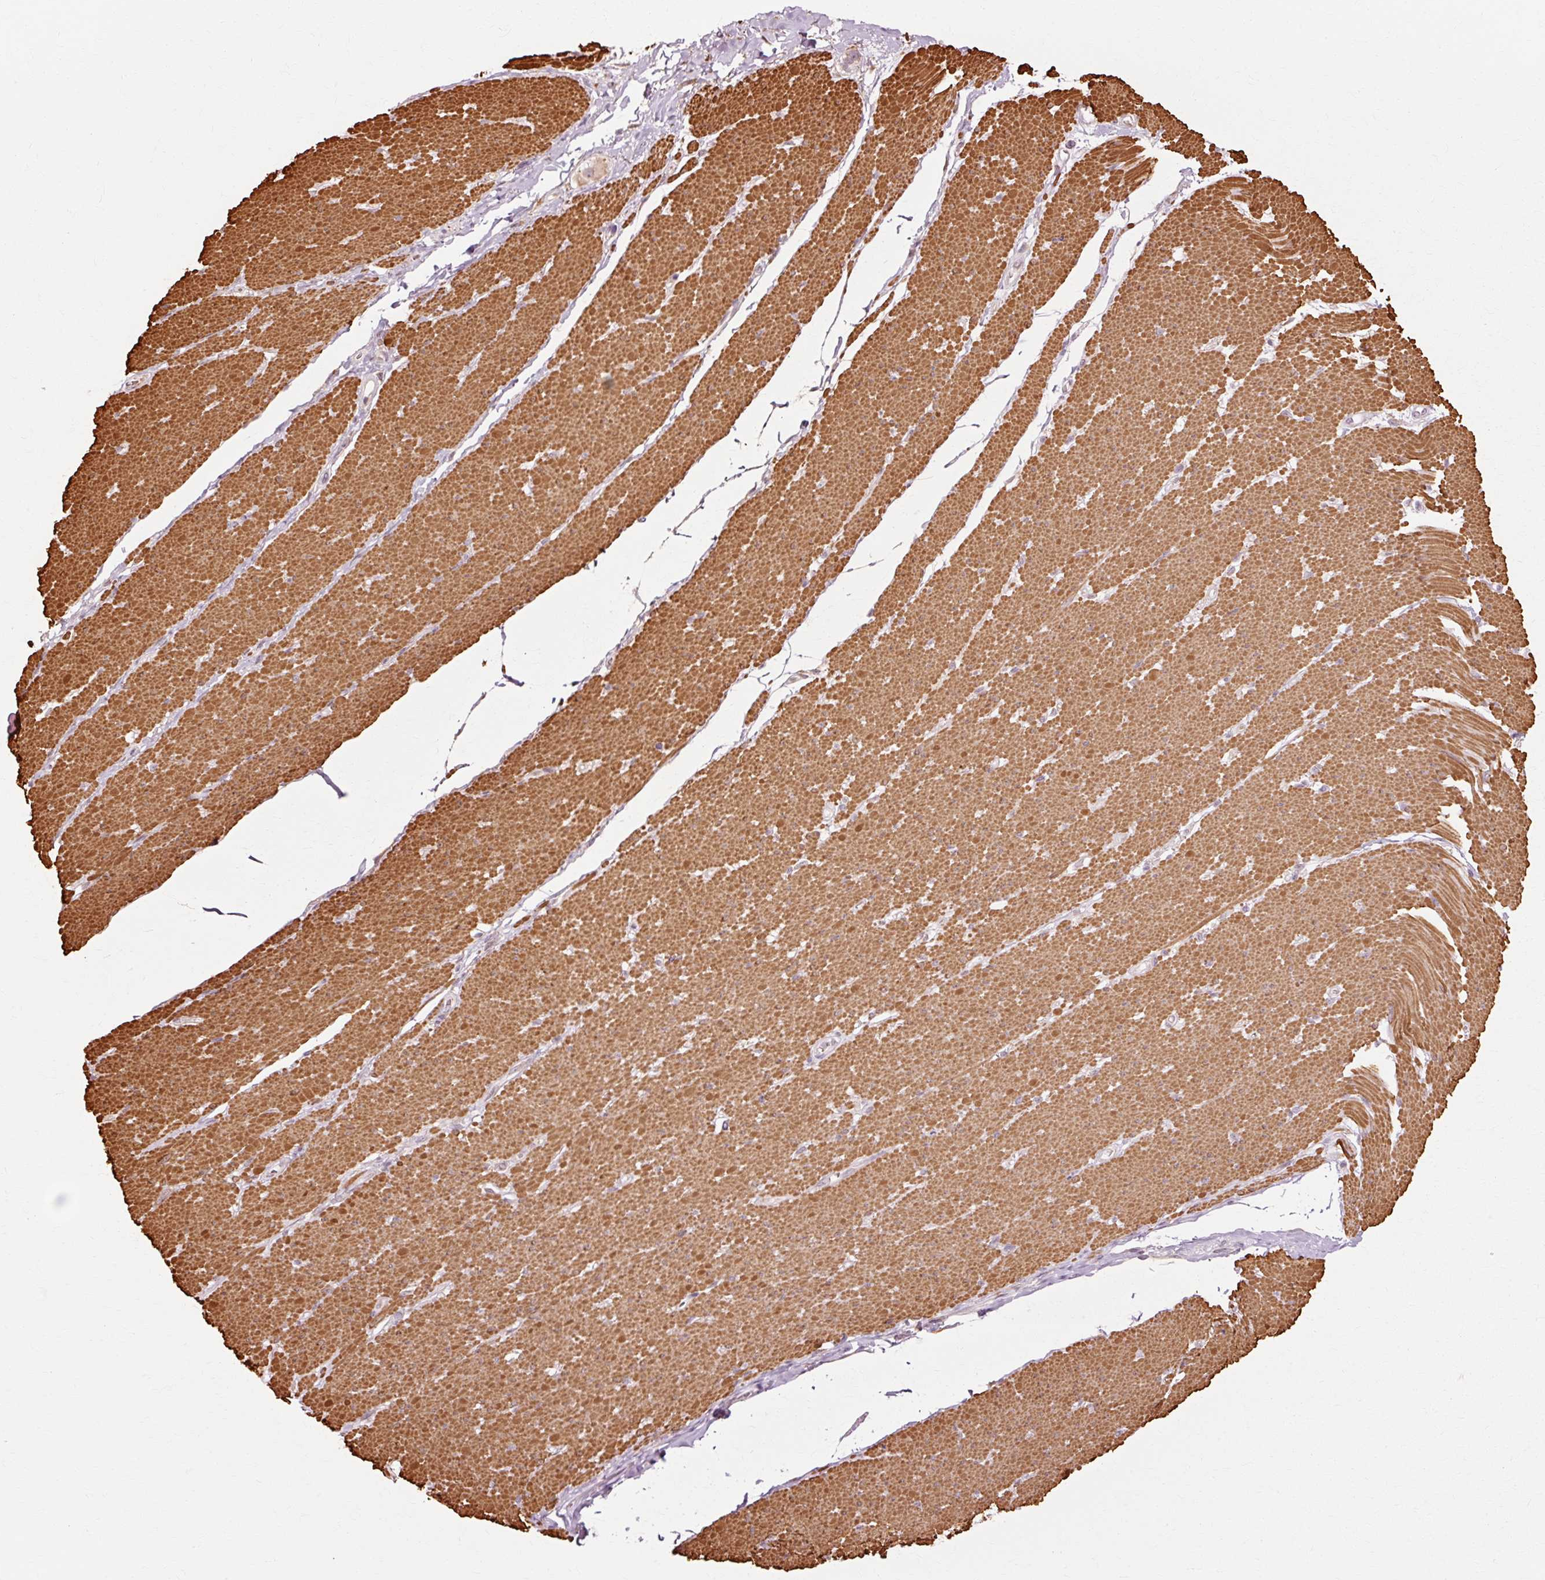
{"staining": {"intensity": "moderate", "quantity": ">75%", "location": "cytoplasmic/membranous"}, "tissue": "smooth muscle", "cell_type": "Smooth muscle cells", "image_type": "normal", "snomed": [{"axis": "morphology", "description": "Normal tissue, NOS"}, {"axis": "topography", "description": "Smooth muscle"}, {"axis": "topography", "description": "Rectum"}], "caption": "An immunohistochemistry (IHC) micrograph of unremarkable tissue is shown. Protein staining in brown highlights moderate cytoplasmic/membranous positivity in smooth muscle within smooth muscle cells. Nuclei are stained in blue.", "gene": "RANBP2", "patient": {"sex": "male", "age": 53}}